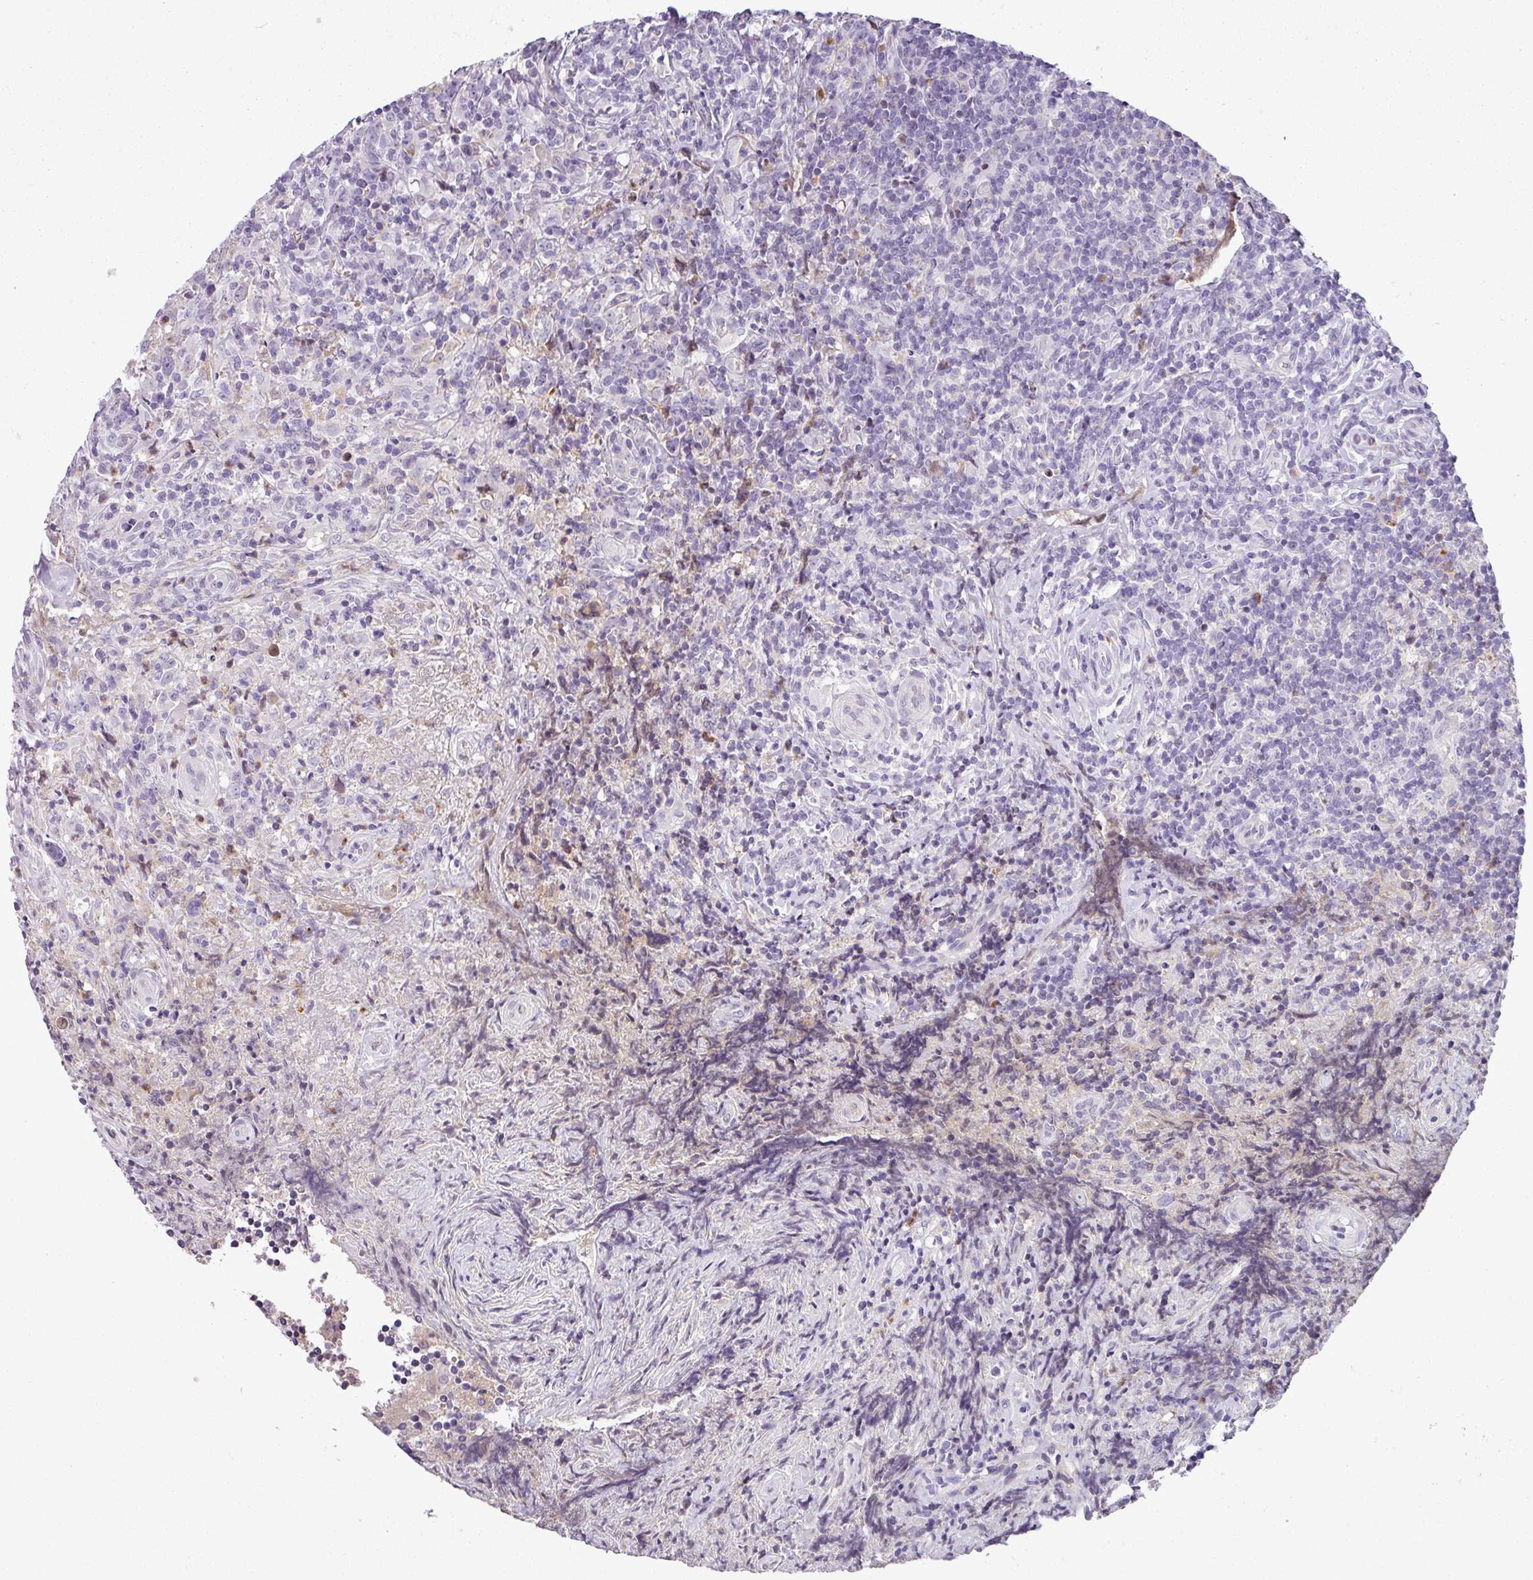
{"staining": {"intensity": "negative", "quantity": "none", "location": "none"}, "tissue": "lymphoma", "cell_type": "Tumor cells", "image_type": "cancer", "snomed": [{"axis": "morphology", "description": "Hodgkin's disease, NOS"}, {"axis": "topography", "description": "Lymph node"}], "caption": "DAB (3,3'-diaminobenzidine) immunohistochemical staining of lymphoma demonstrates no significant staining in tumor cells.", "gene": "C4B", "patient": {"sex": "female", "age": 18}}